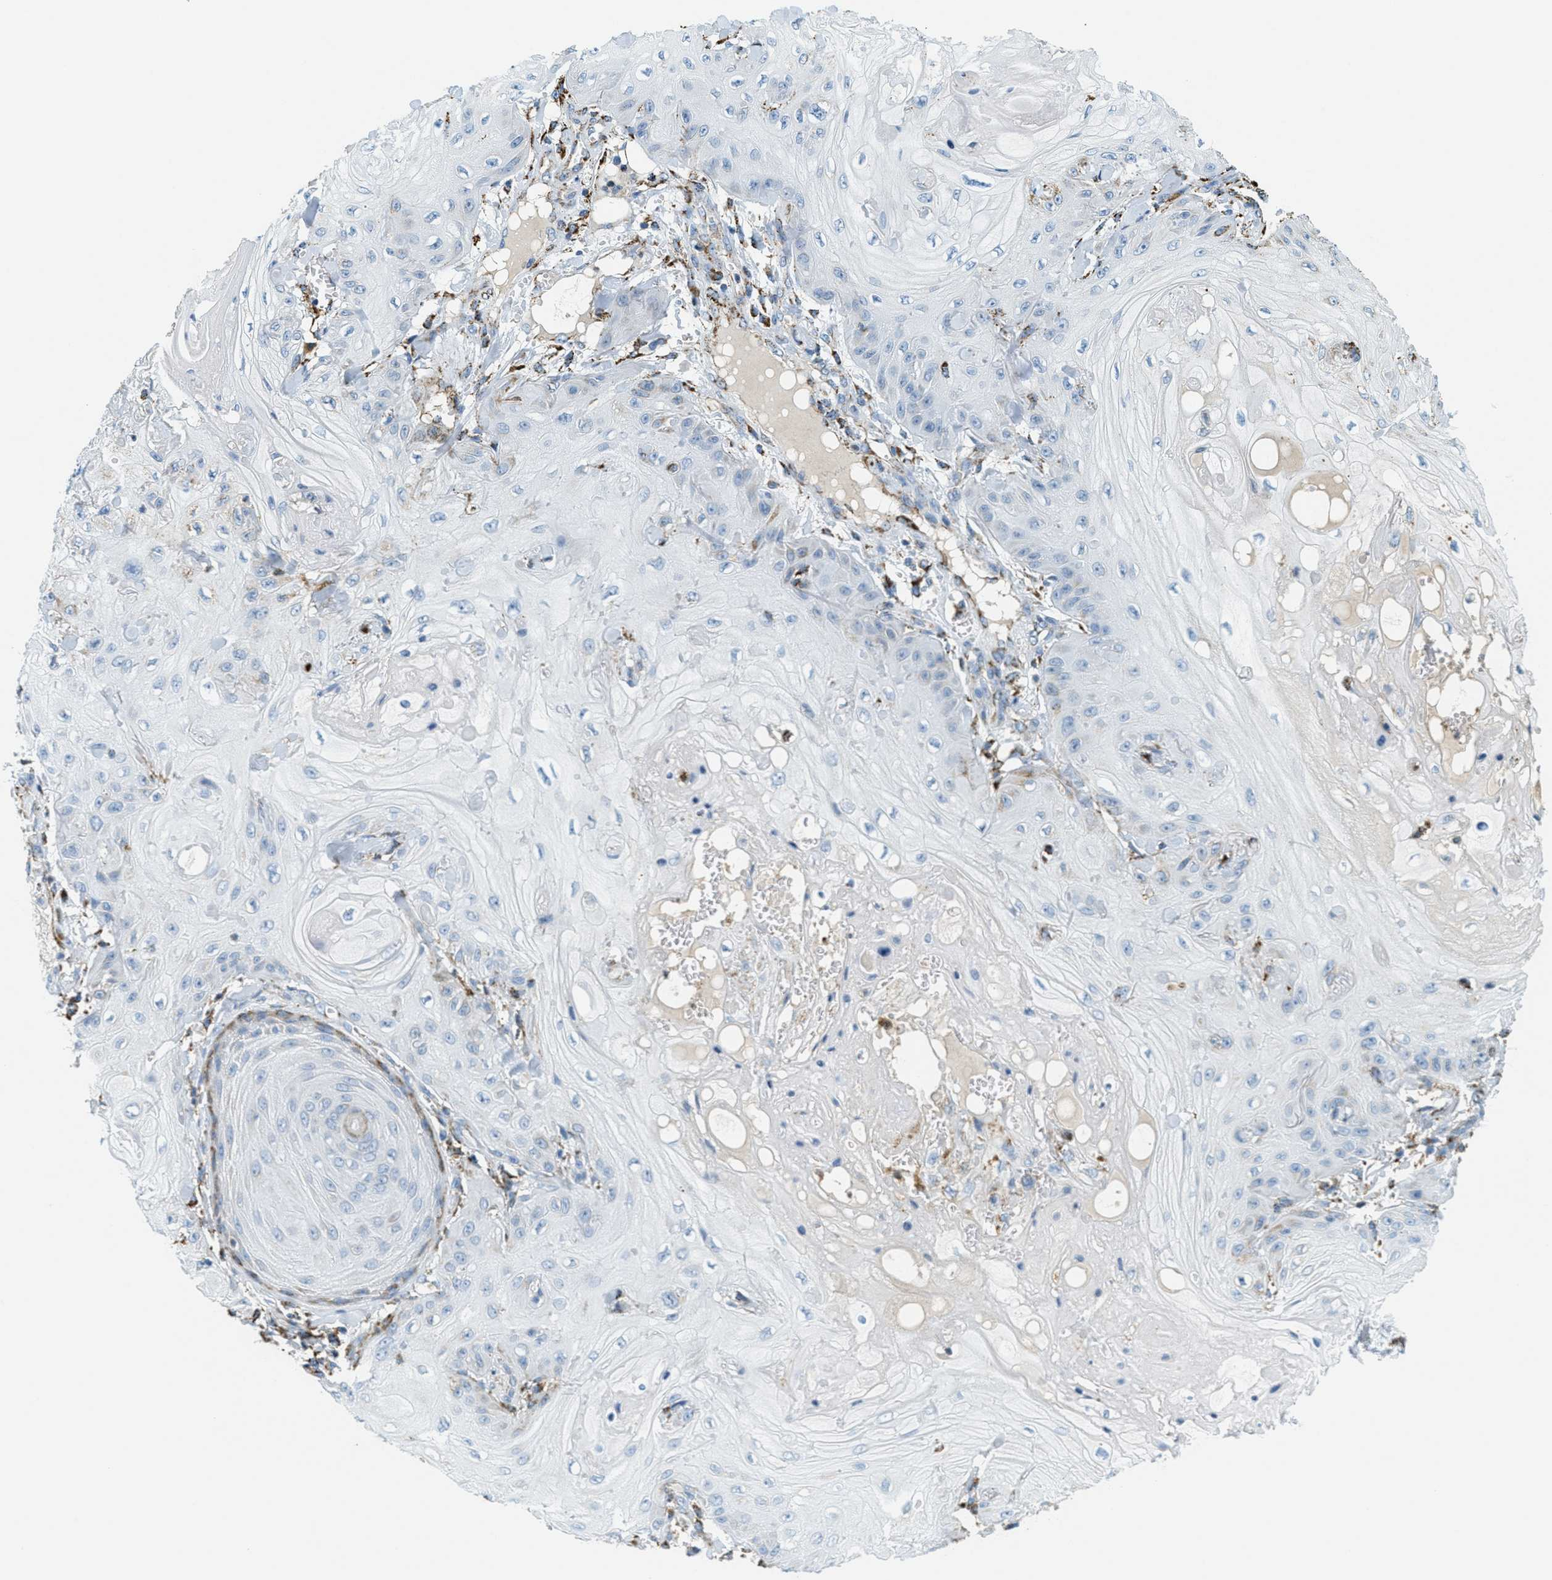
{"staining": {"intensity": "strong", "quantity": "<25%", "location": "cytoplasmic/membranous"}, "tissue": "skin cancer", "cell_type": "Tumor cells", "image_type": "cancer", "snomed": [{"axis": "morphology", "description": "Squamous cell carcinoma, NOS"}, {"axis": "topography", "description": "Skin"}], "caption": "Immunohistochemistry (IHC) (DAB (3,3'-diaminobenzidine)) staining of human skin squamous cell carcinoma exhibits strong cytoplasmic/membranous protein expression in approximately <25% of tumor cells.", "gene": "HLCS", "patient": {"sex": "male", "age": 74}}